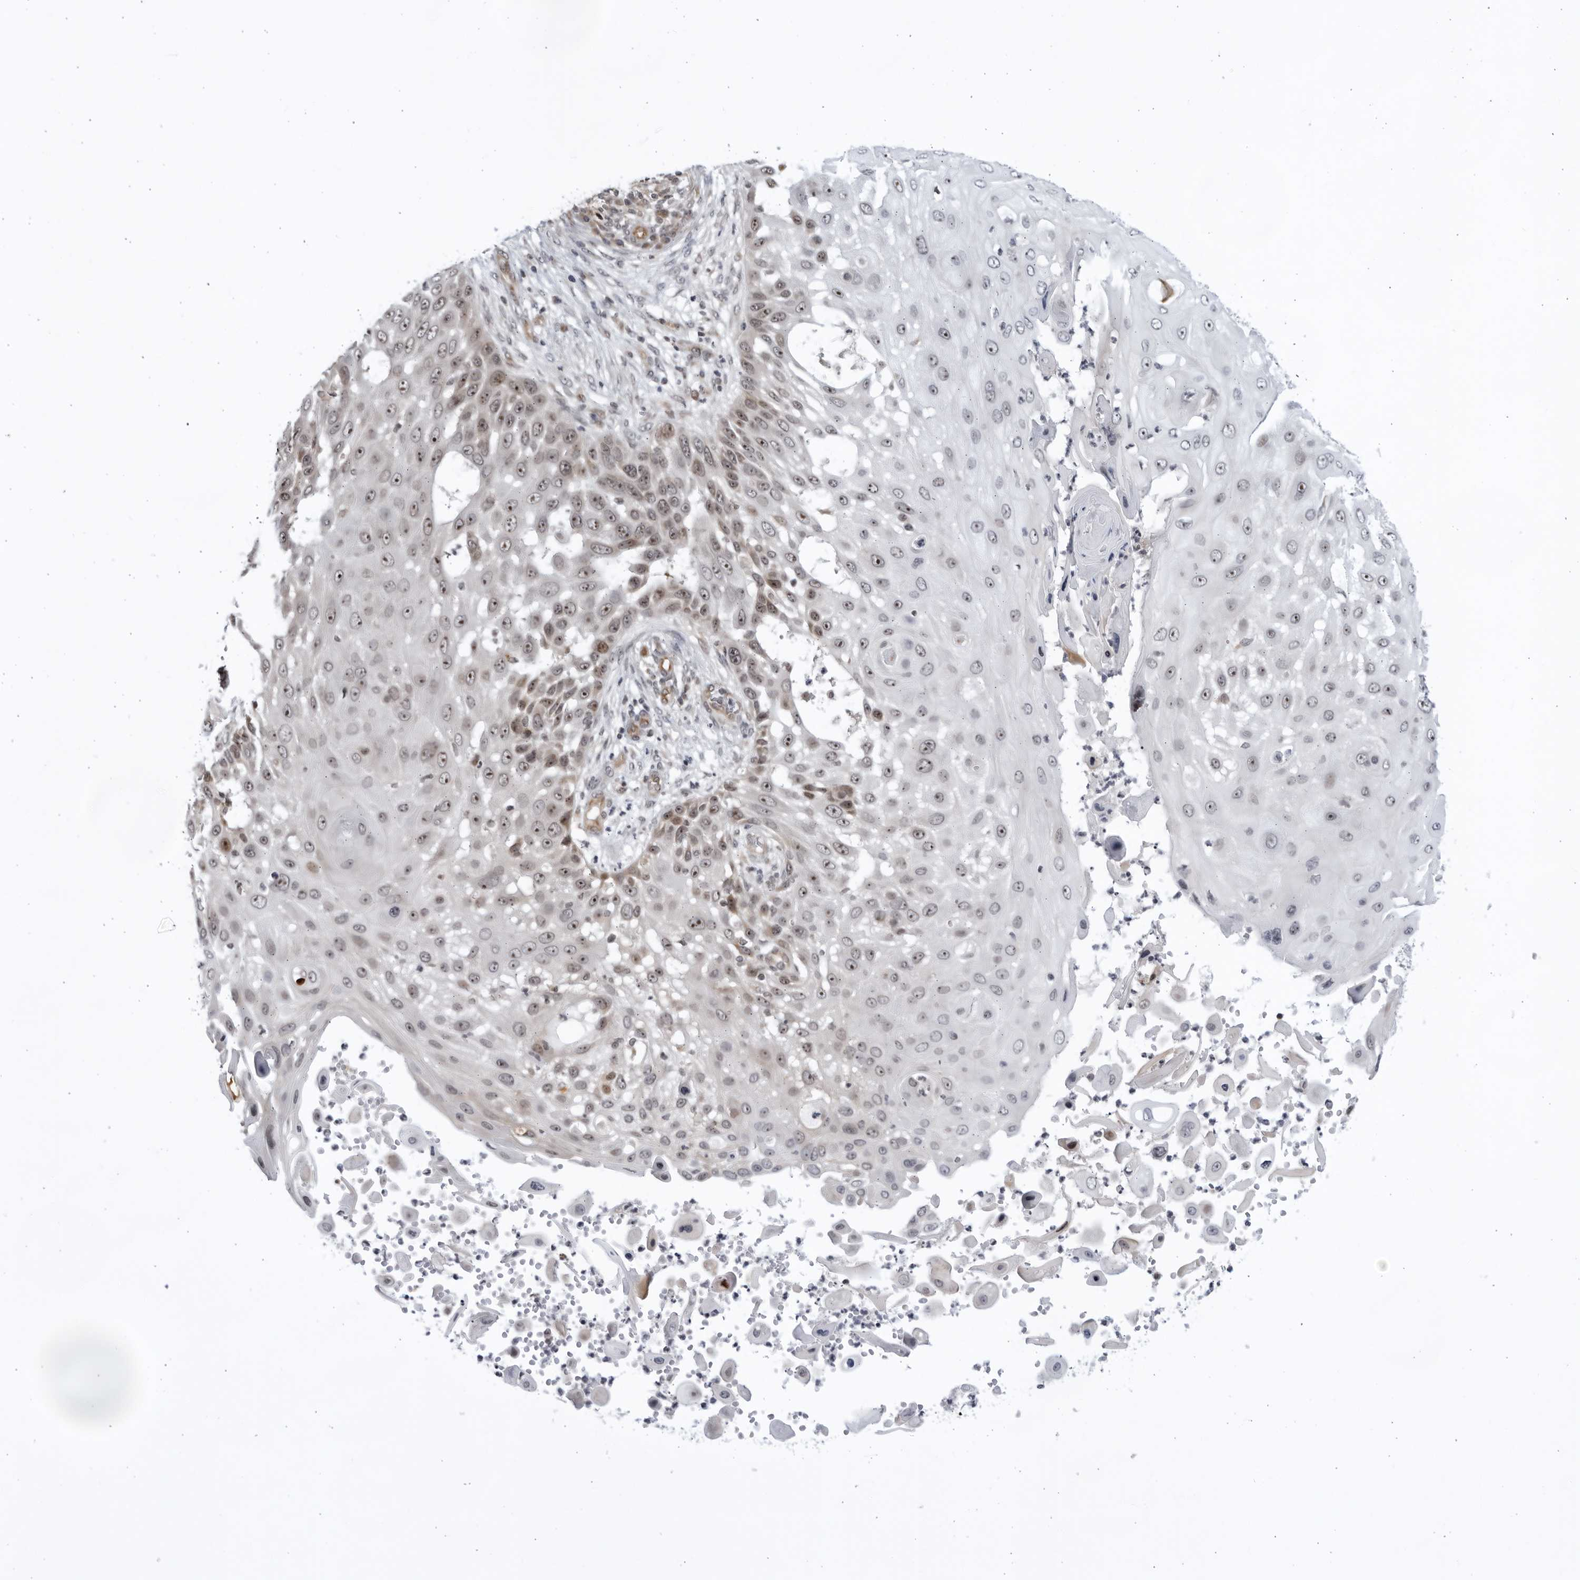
{"staining": {"intensity": "moderate", "quantity": "25%-75%", "location": "nuclear"}, "tissue": "skin cancer", "cell_type": "Tumor cells", "image_type": "cancer", "snomed": [{"axis": "morphology", "description": "Squamous cell carcinoma, NOS"}, {"axis": "topography", "description": "Skin"}], "caption": "Moderate nuclear protein staining is identified in about 25%-75% of tumor cells in skin cancer (squamous cell carcinoma).", "gene": "ITGB3BP", "patient": {"sex": "female", "age": 44}}